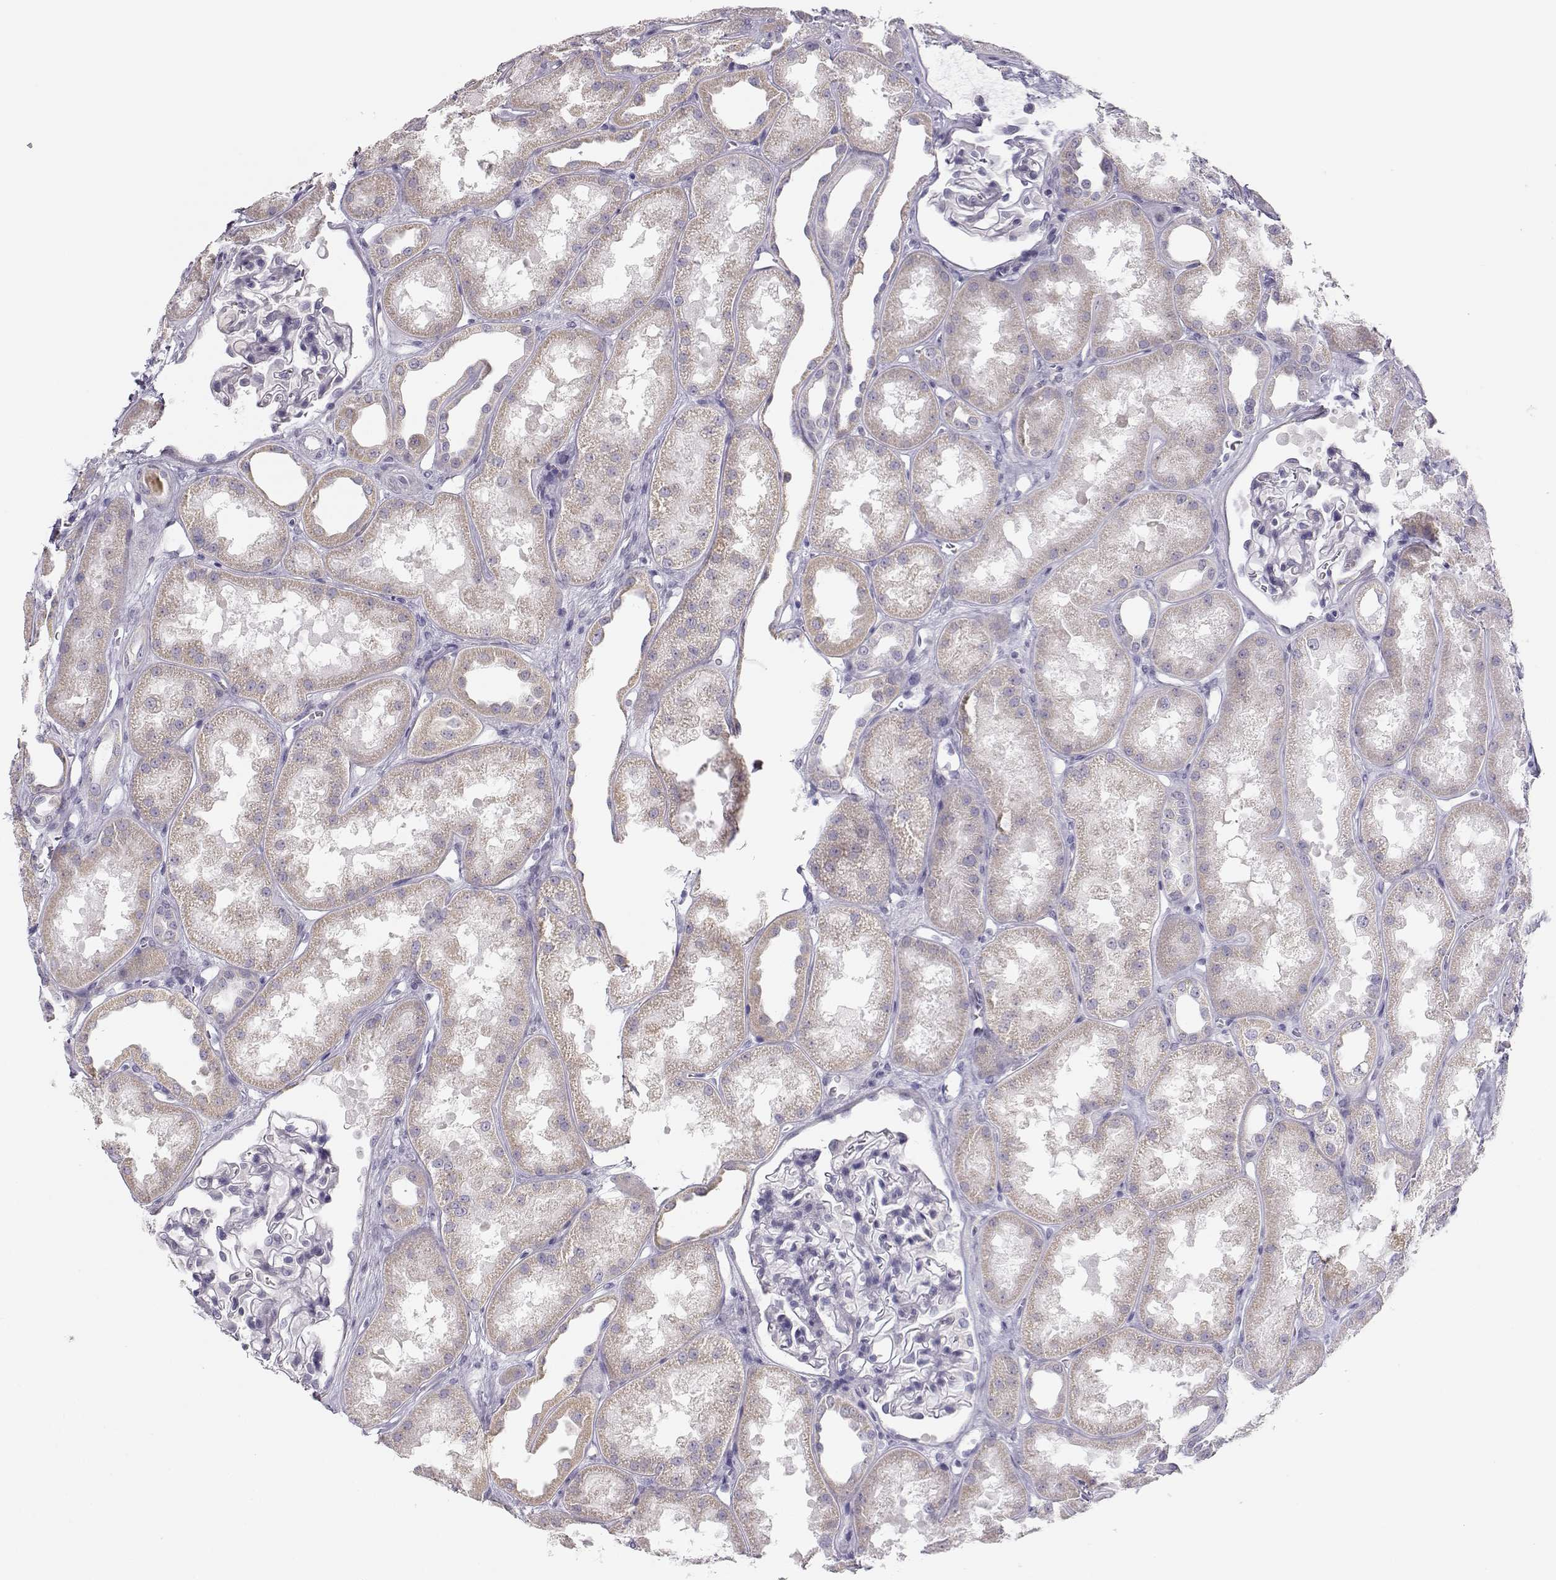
{"staining": {"intensity": "negative", "quantity": "none", "location": "none"}, "tissue": "kidney", "cell_type": "Cells in glomeruli", "image_type": "normal", "snomed": [{"axis": "morphology", "description": "Normal tissue, NOS"}, {"axis": "topography", "description": "Kidney"}], "caption": "The image shows no staining of cells in glomeruli in unremarkable kidney.", "gene": "FAM166A", "patient": {"sex": "male", "age": 61}}